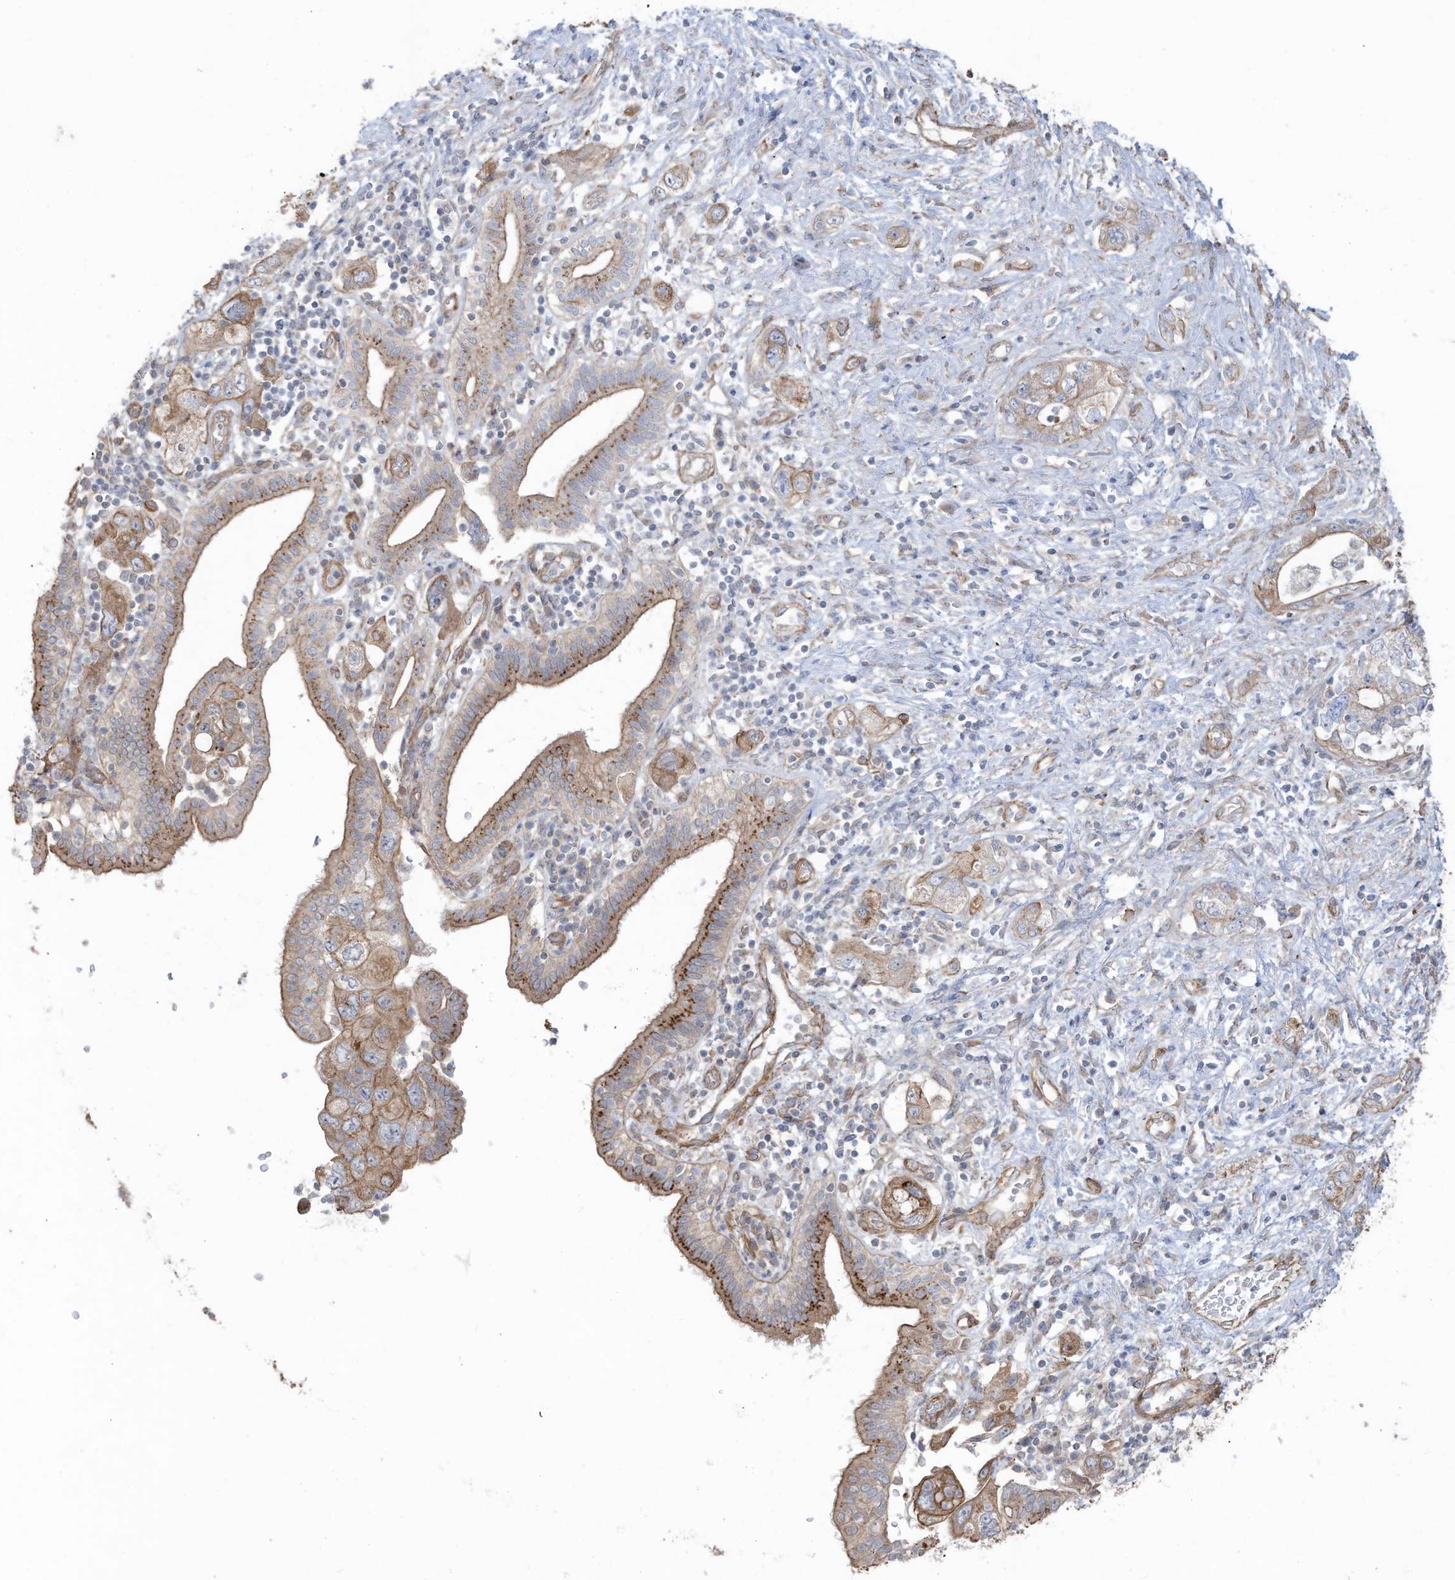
{"staining": {"intensity": "moderate", "quantity": ">75%", "location": "cytoplasmic/membranous"}, "tissue": "pancreatic cancer", "cell_type": "Tumor cells", "image_type": "cancer", "snomed": [{"axis": "morphology", "description": "Adenocarcinoma, NOS"}, {"axis": "topography", "description": "Pancreas"}], "caption": "The histopathology image displays staining of adenocarcinoma (pancreatic), revealing moderate cytoplasmic/membranous protein positivity (brown color) within tumor cells.", "gene": "SLC17A7", "patient": {"sex": "female", "age": 73}}